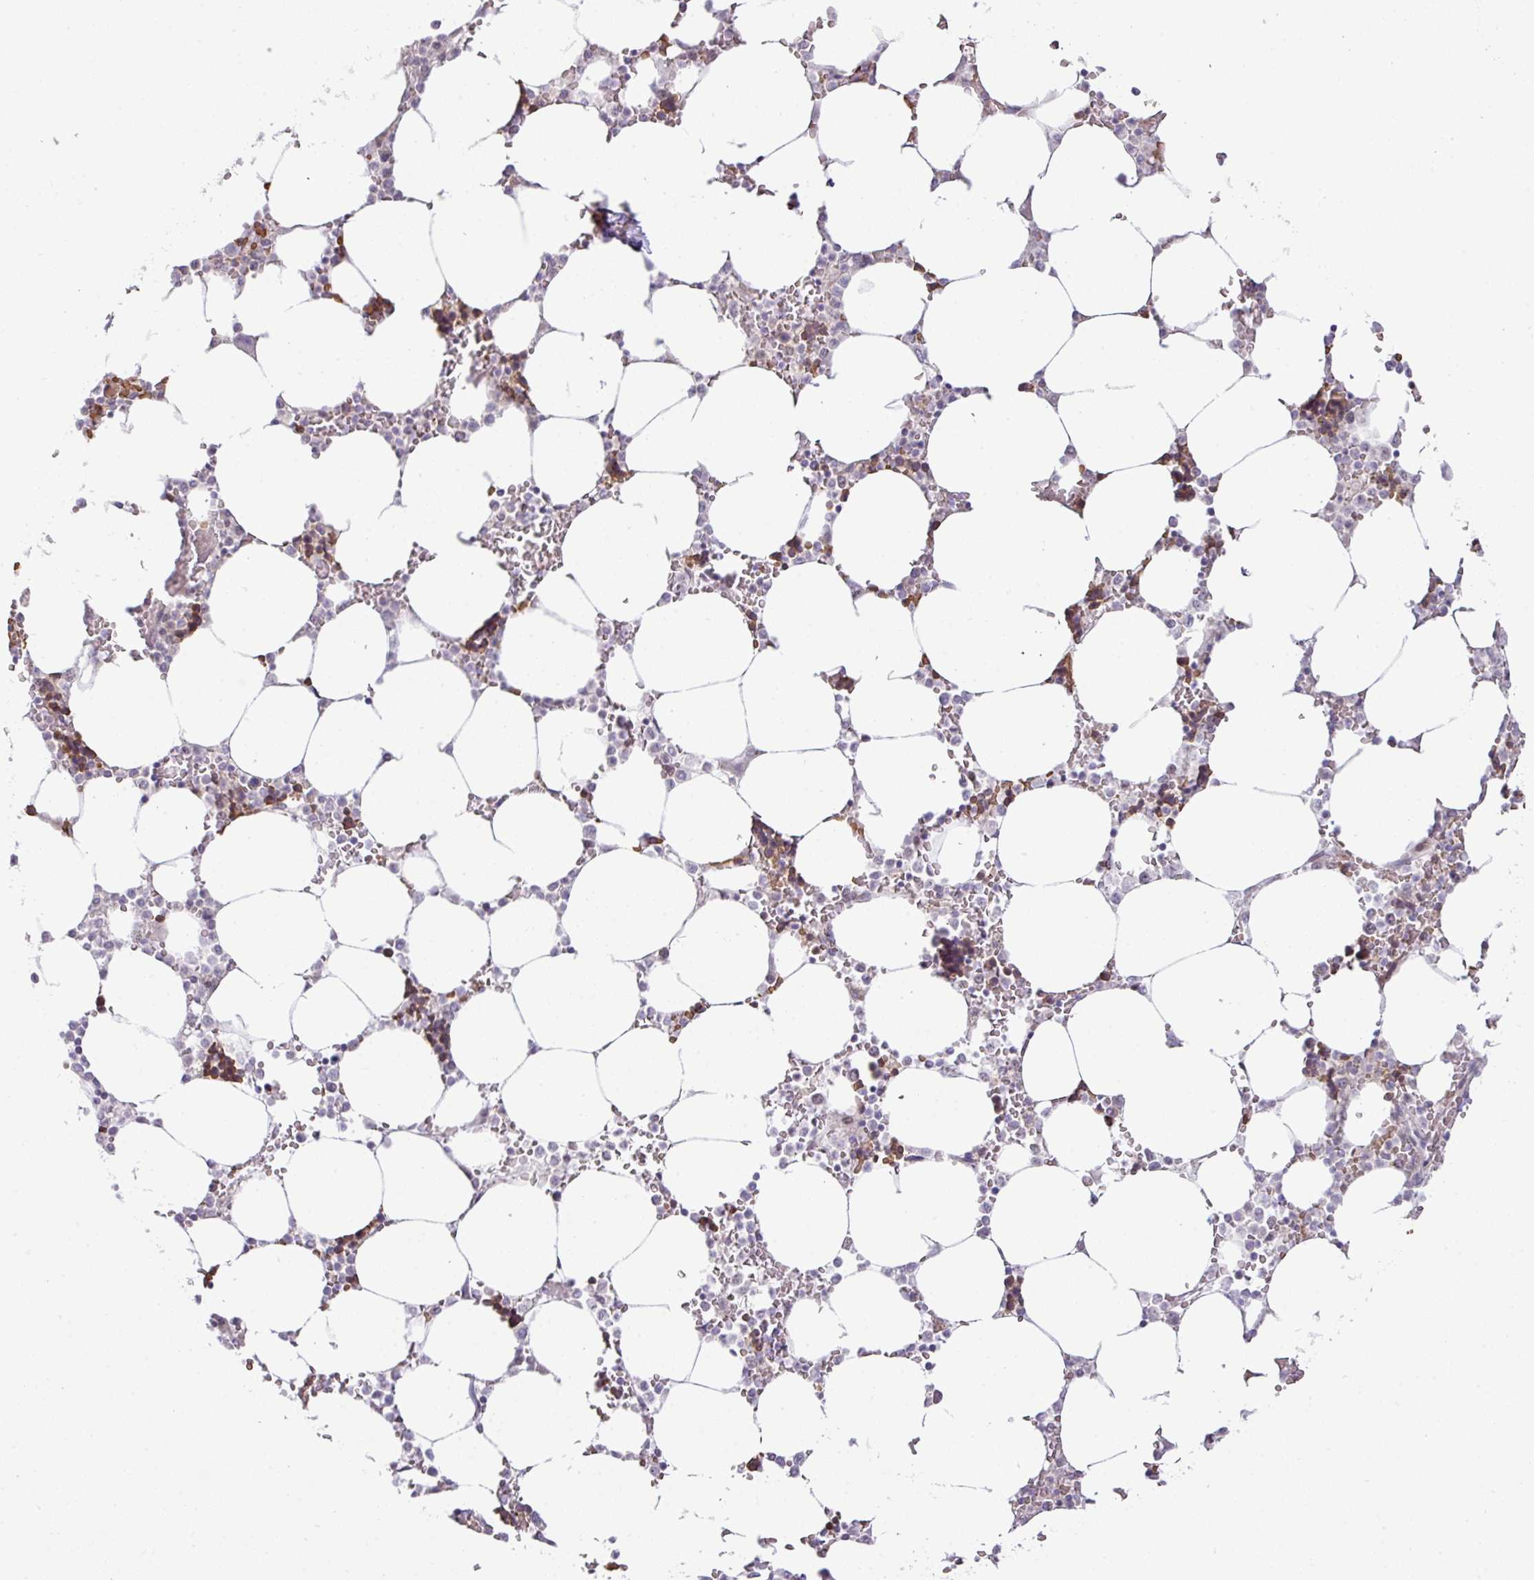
{"staining": {"intensity": "moderate", "quantity": "<25%", "location": "nuclear"}, "tissue": "bone marrow", "cell_type": "Hematopoietic cells", "image_type": "normal", "snomed": [{"axis": "morphology", "description": "Normal tissue, NOS"}, {"axis": "topography", "description": "Bone marrow"}], "caption": "Immunohistochemical staining of unremarkable human bone marrow displays low levels of moderate nuclear positivity in approximately <25% of hematopoietic cells.", "gene": "PARP2", "patient": {"sex": "male", "age": 64}}